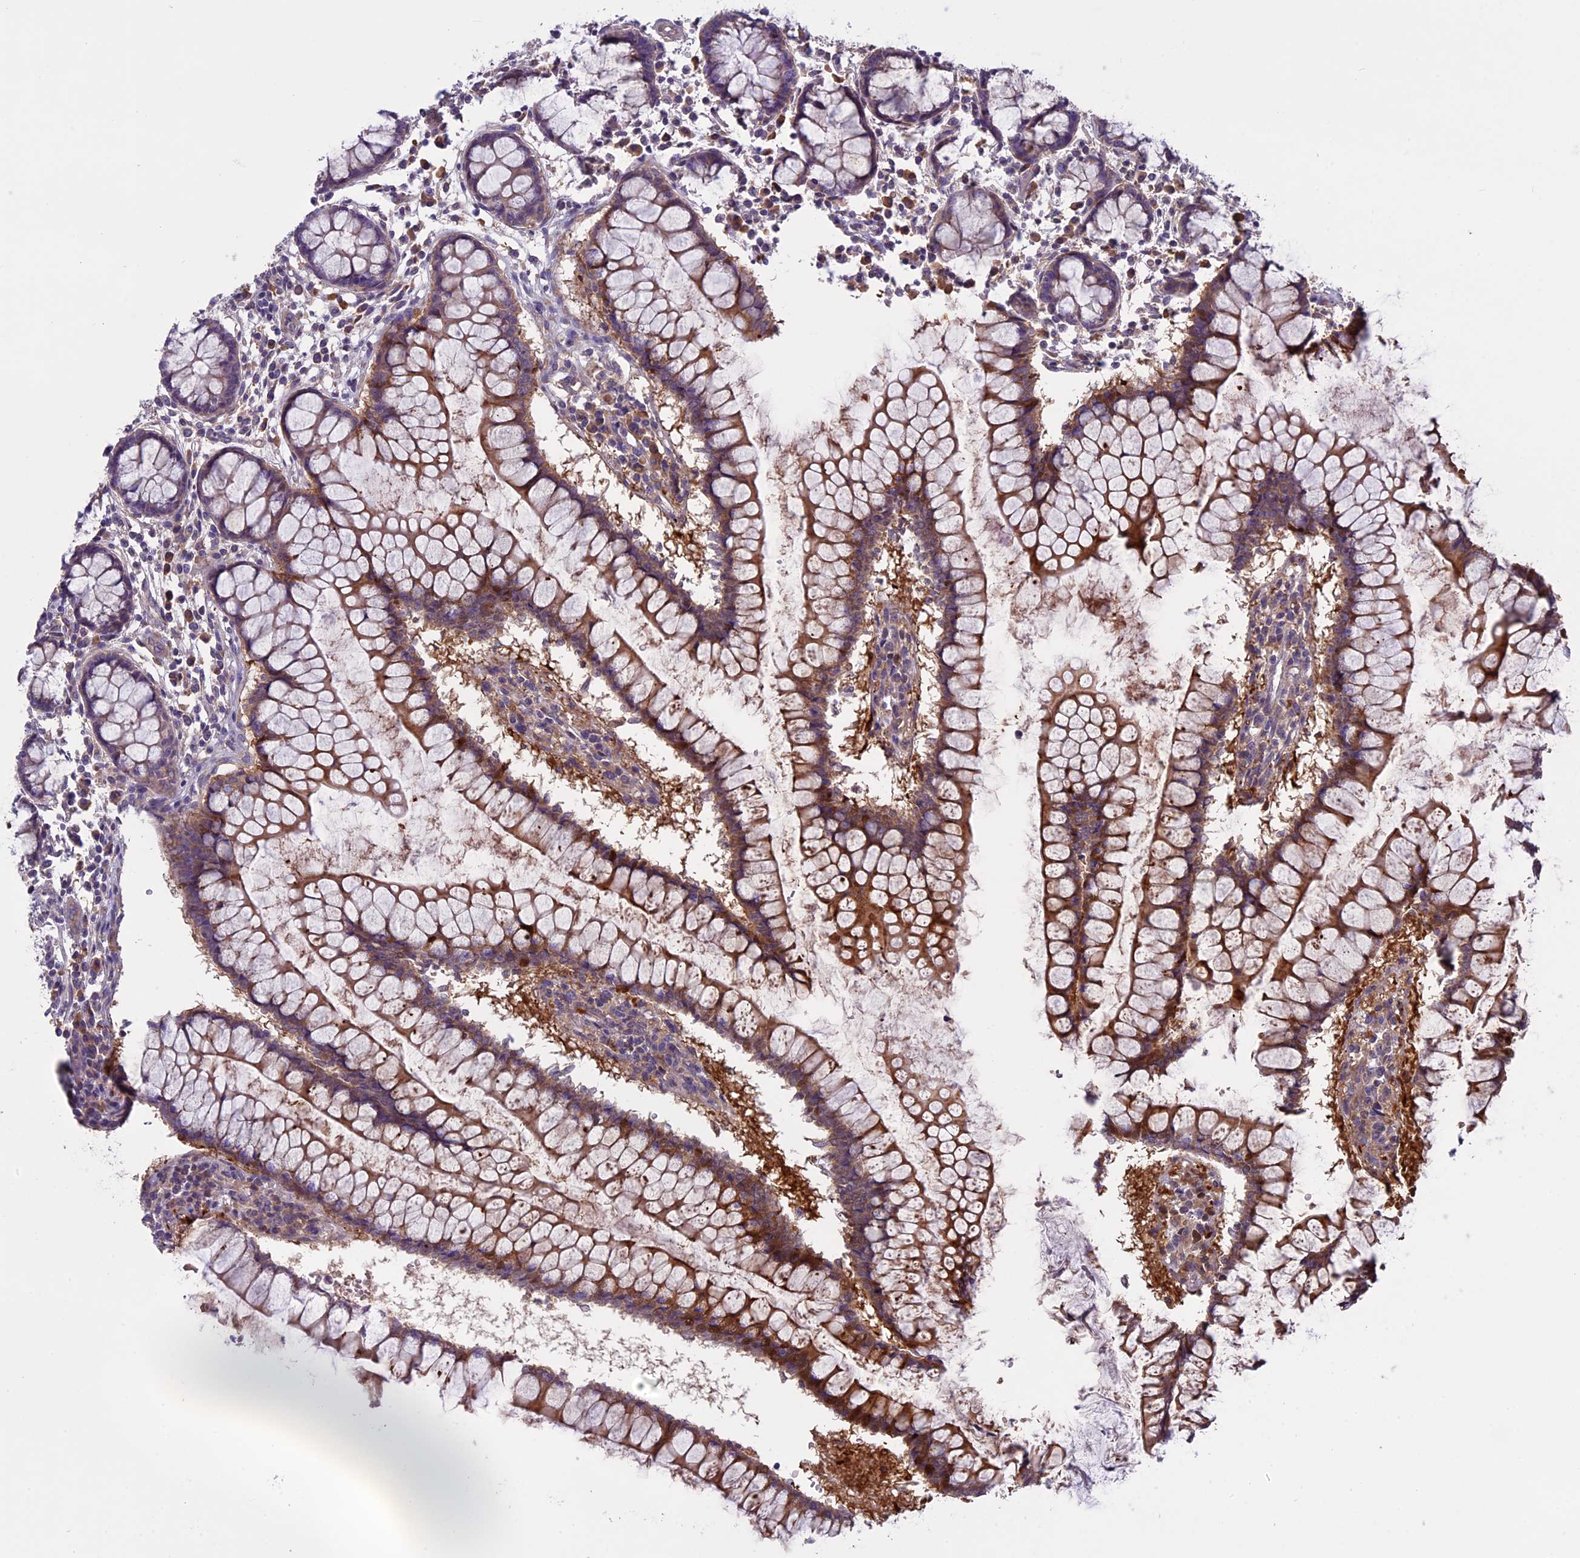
{"staining": {"intensity": "strong", "quantity": "25%-75%", "location": "cytoplasmic/membranous"}, "tissue": "colon", "cell_type": "Glandular cells", "image_type": "normal", "snomed": [{"axis": "morphology", "description": "Normal tissue, NOS"}, {"axis": "morphology", "description": "Adenocarcinoma, NOS"}, {"axis": "topography", "description": "Colon"}], "caption": "A high amount of strong cytoplasmic/membranous positivity is identified in about 25%-75% of glandular cells in benign colon. Using DAB (3,3'-diaminobenzidine) (brown) and hematoxylin (blue) stains, captured at high magnification using brightfield microscopy.", "gene": "DCTN5", "patient": {"sex": "female", "age": 55}}